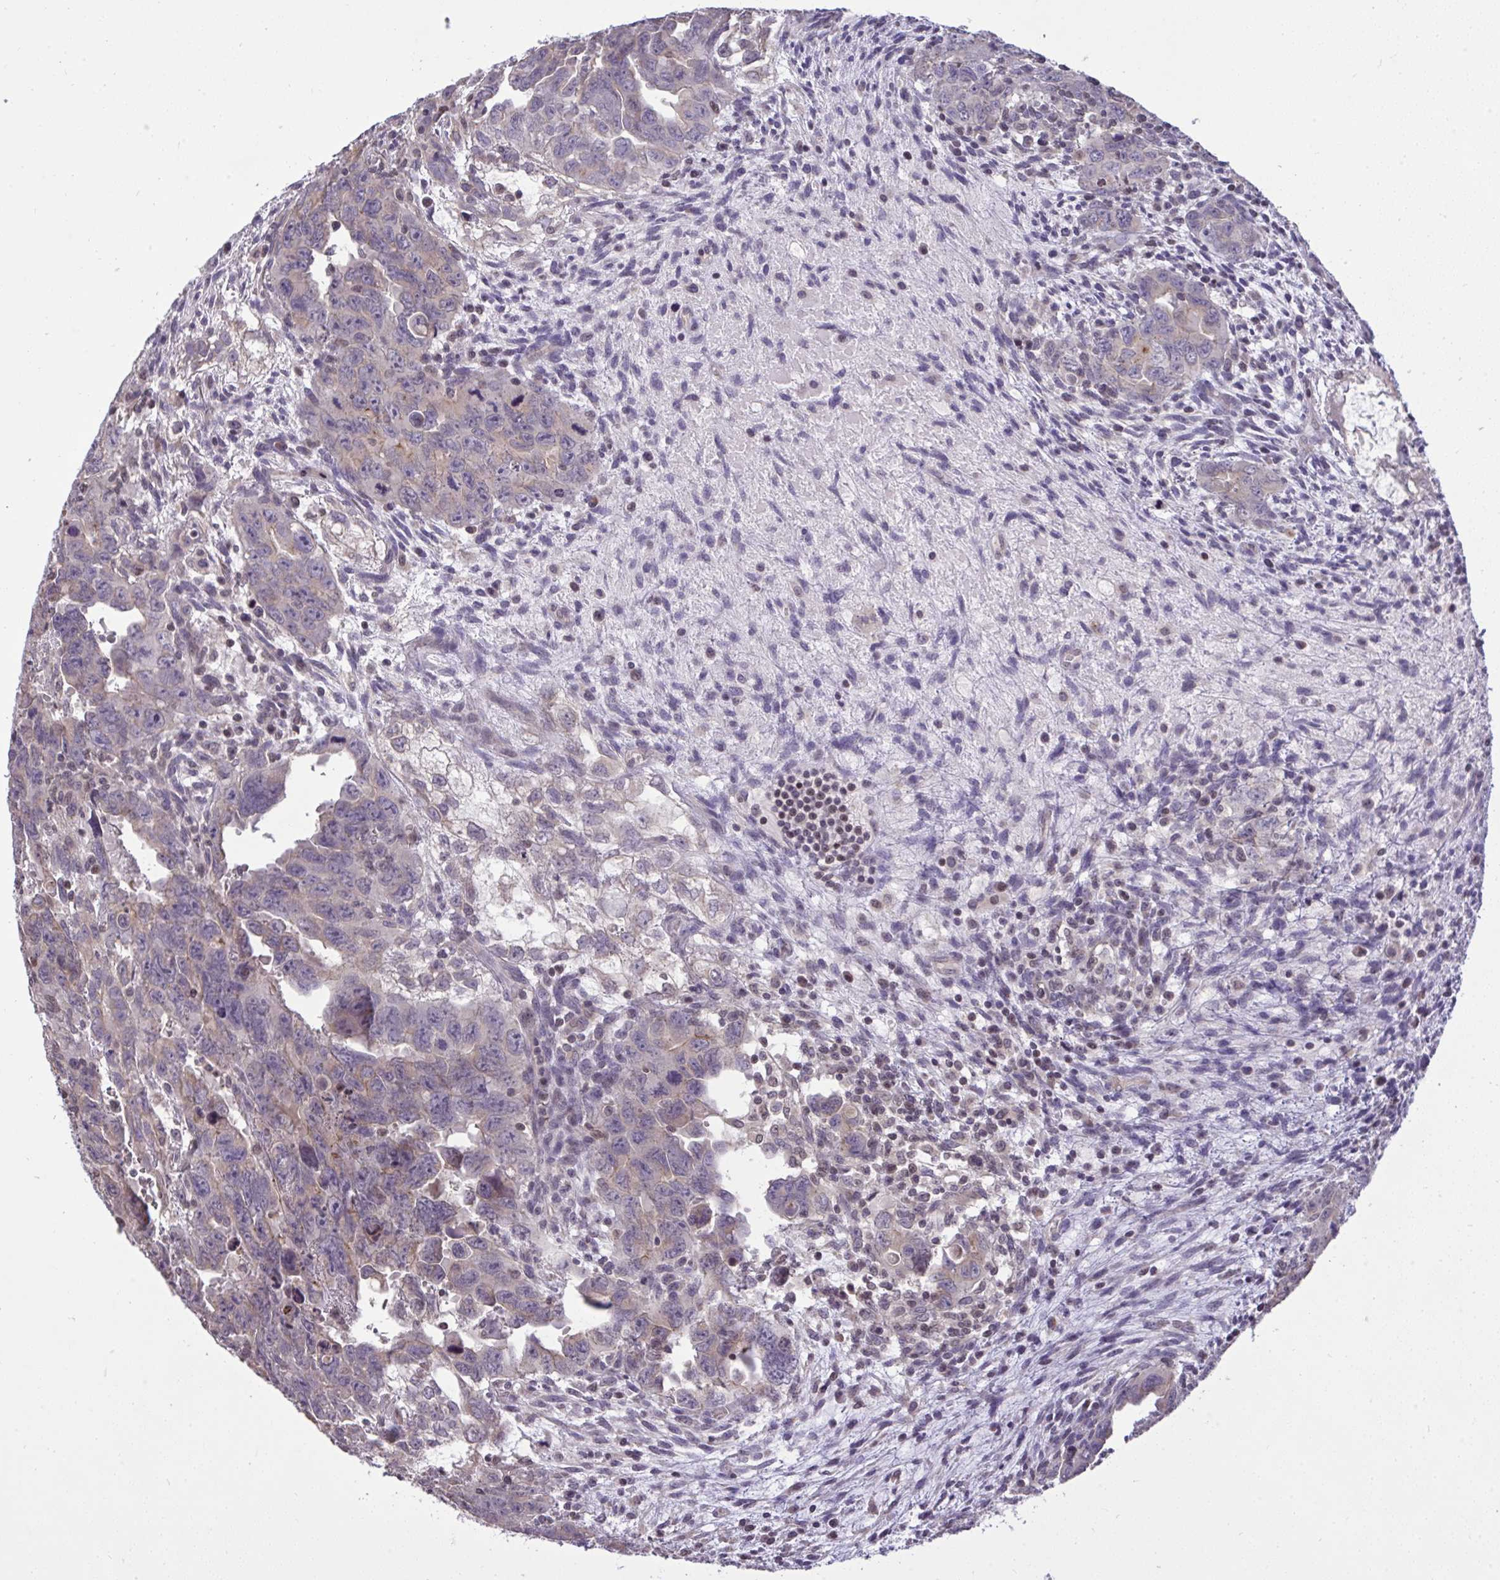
{"staining": {"intensity": "negative", "quantity": "none", "location": "none"}, "tissue": "testis cancer", "cell_type": "Tumor cells", "image_type": "cancer", "snomed": [{"axis": "morphology", "description": "Carcinoma, Embryonal, NOS"}, {"axis": "topography", "description": "Testis"}], "caption": "Immunohistochemical staining of human testis cancer exhibits no significant expression in tumor cells.", "gene": "CYP20A1", "patient": {"sex": "male", "age": 24}}